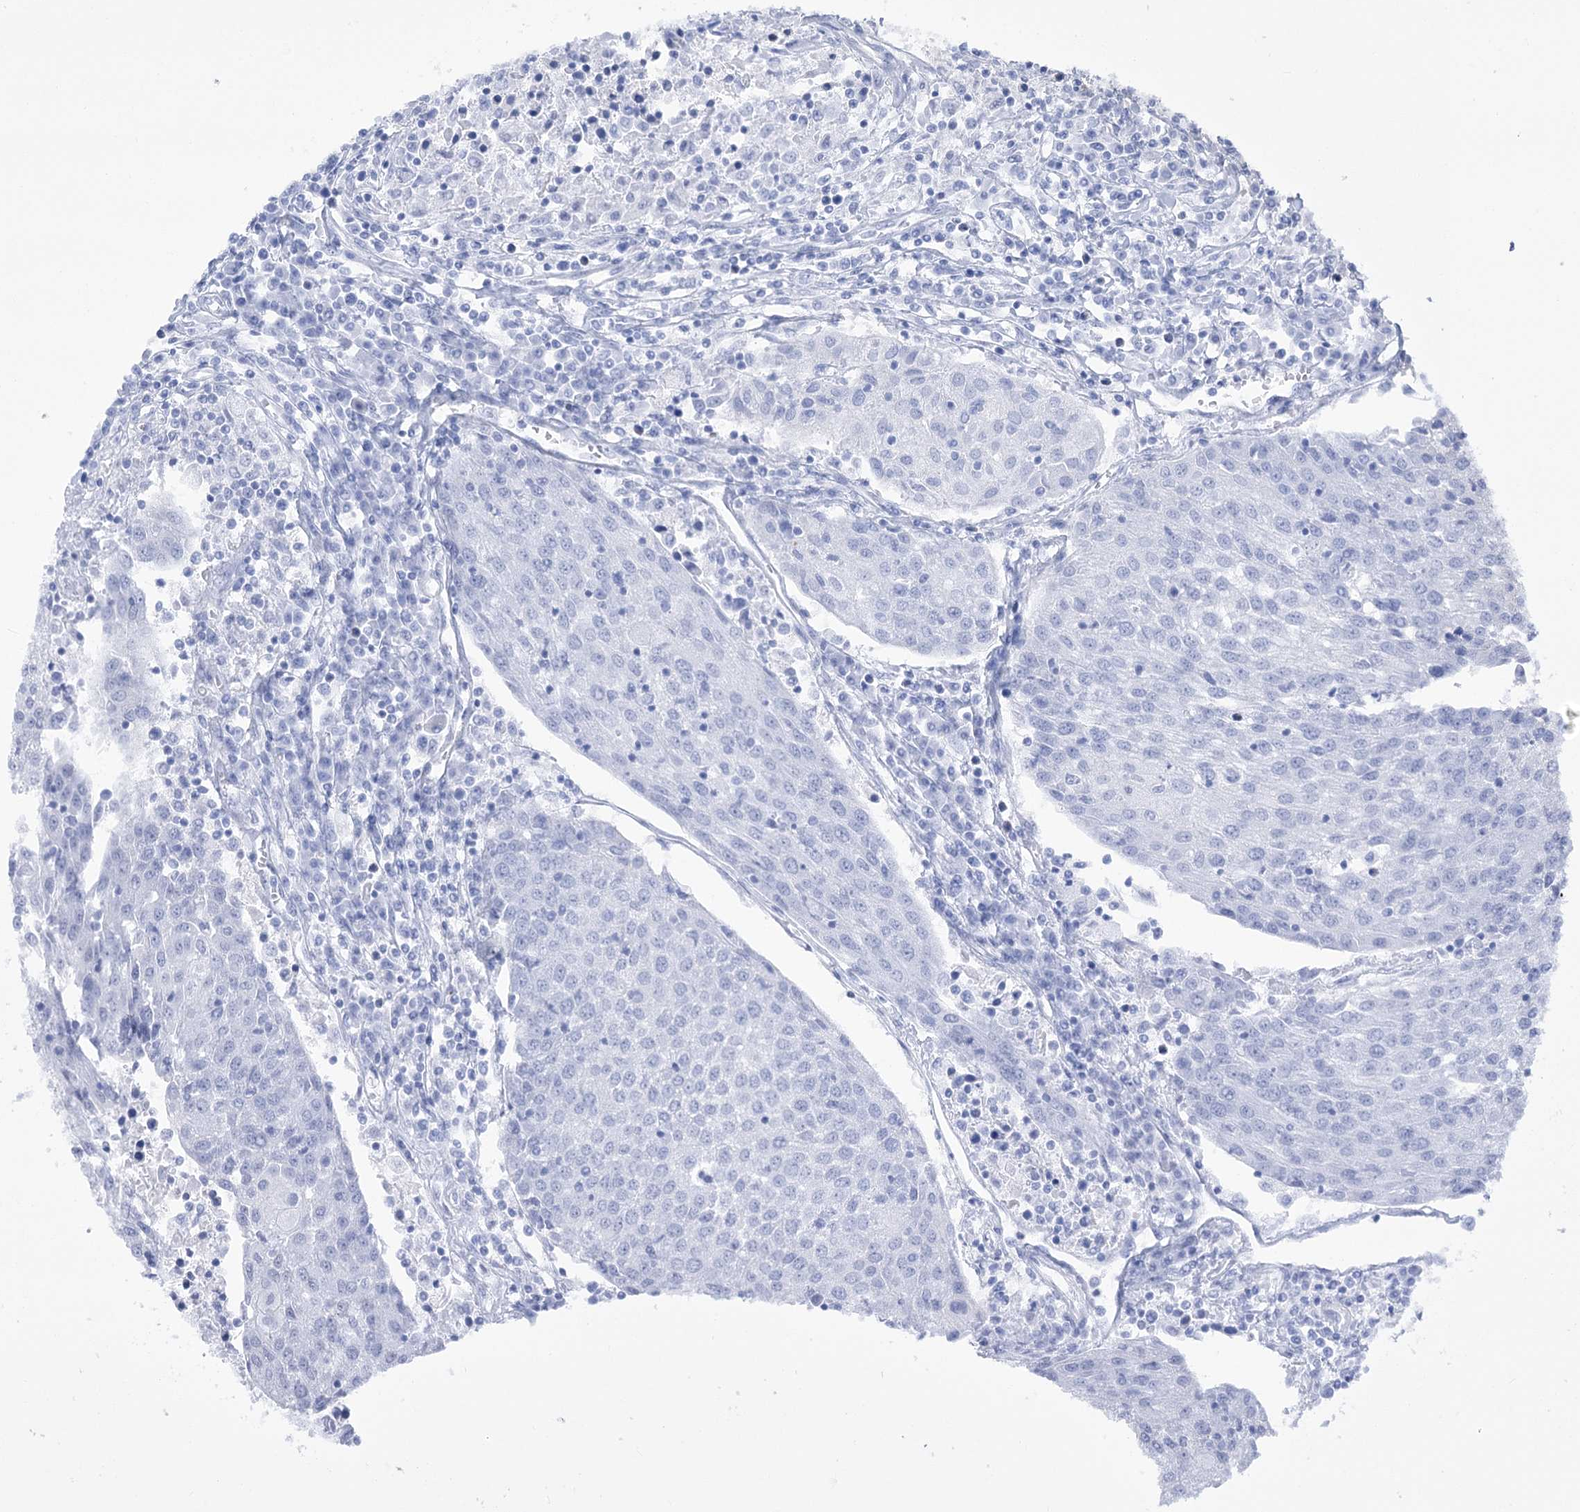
{"staining": {"intensity": "negative", "quantity": "none", "location": "none"}, "tissue": "urothelial cancer", "cell_type": "Tumor cells", "image_type": "cancer", "snomed": [{"axis": "morphology", "description": "Urothelial carcinoma, High grade"}, {"axis": "topography", "description": "Urinary bladder"}], "caption": "Urothelial carcinoma (high-grade) stained for a protein using IHC demonstrates no positivity tumor cells.", "gene": "SIAE", "patient": {"sex": "female", "age": 85}}